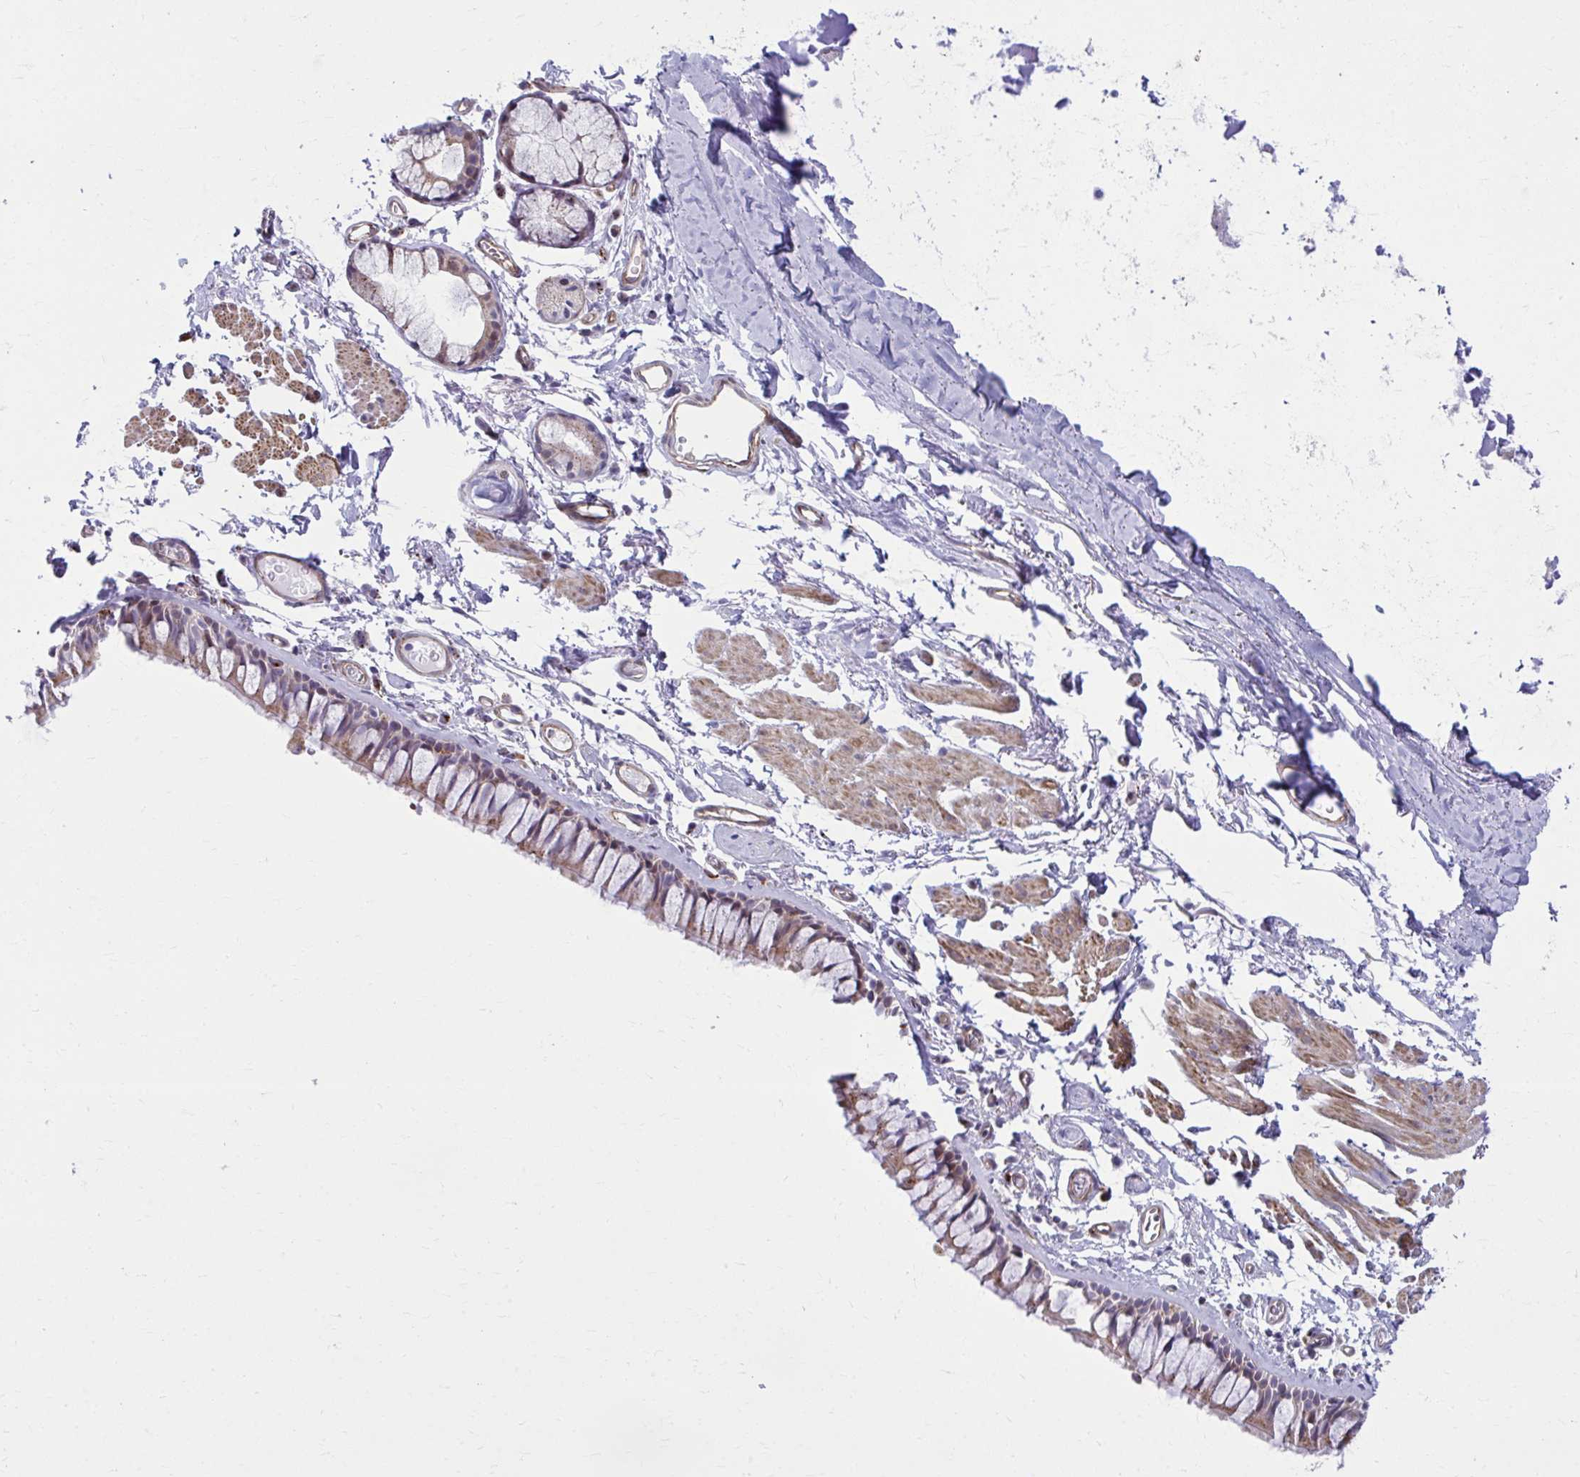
{"staining": {"intensity": "moderate", "quantity": "25%-75%", "location": "cytoplasmic/membranous"}, "tissue": "bronchus", "cell_type": "Respiratory epithelial cells", "image_type": "normal", "snomed": [{"axis": "morphology", "description": "Normal tissue, NOS"}, {"axis": "topography", "description": "Cartilage tissue"}, {"axis": "topography", "description": "Bronchus"}], "caption": "Bronchus stained with a protein marker displays moderate staining in respiratory epithelial cells.", "gene": "LRRC4B", "patient": {"sex": "female", "age": 79}}